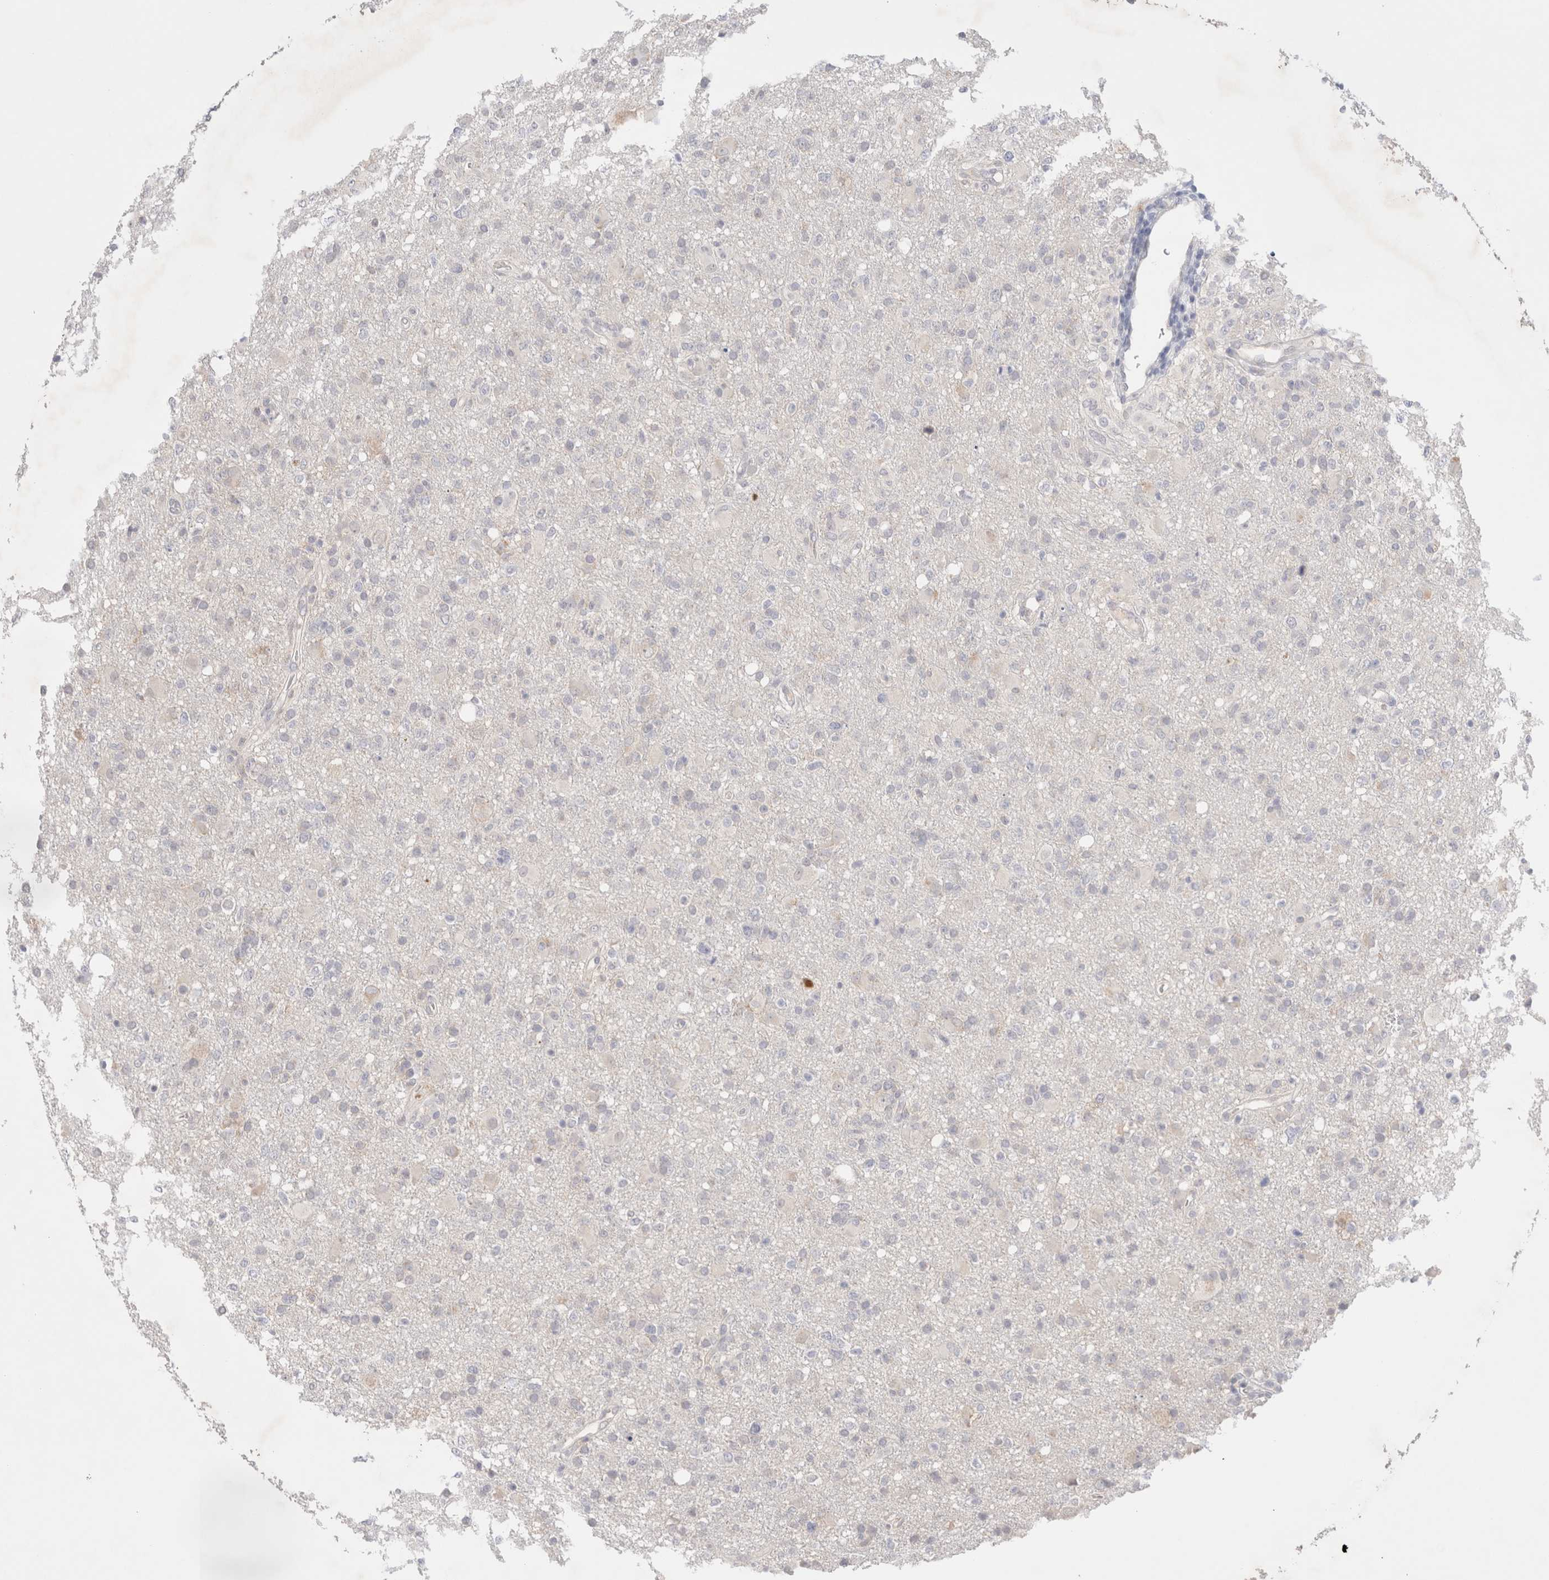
{"staining": {"intensity": "negative", "quantity": "none", "location": "none"}, "tissue": "glioma", "cell_type": "Tumor cells", "image_type": "cancer", "snomed": [{"axis": "morphology", "description": "Glioma, malignant, High grade"}, {"axis": "topography", "description": "Brain"}], "caption": "DAB immunohistochemical staining of human glioma demonstrates no significant expression in tumor cells.", "gene": "SPATA20", "patient": {"sex": "female", "age": 57}}